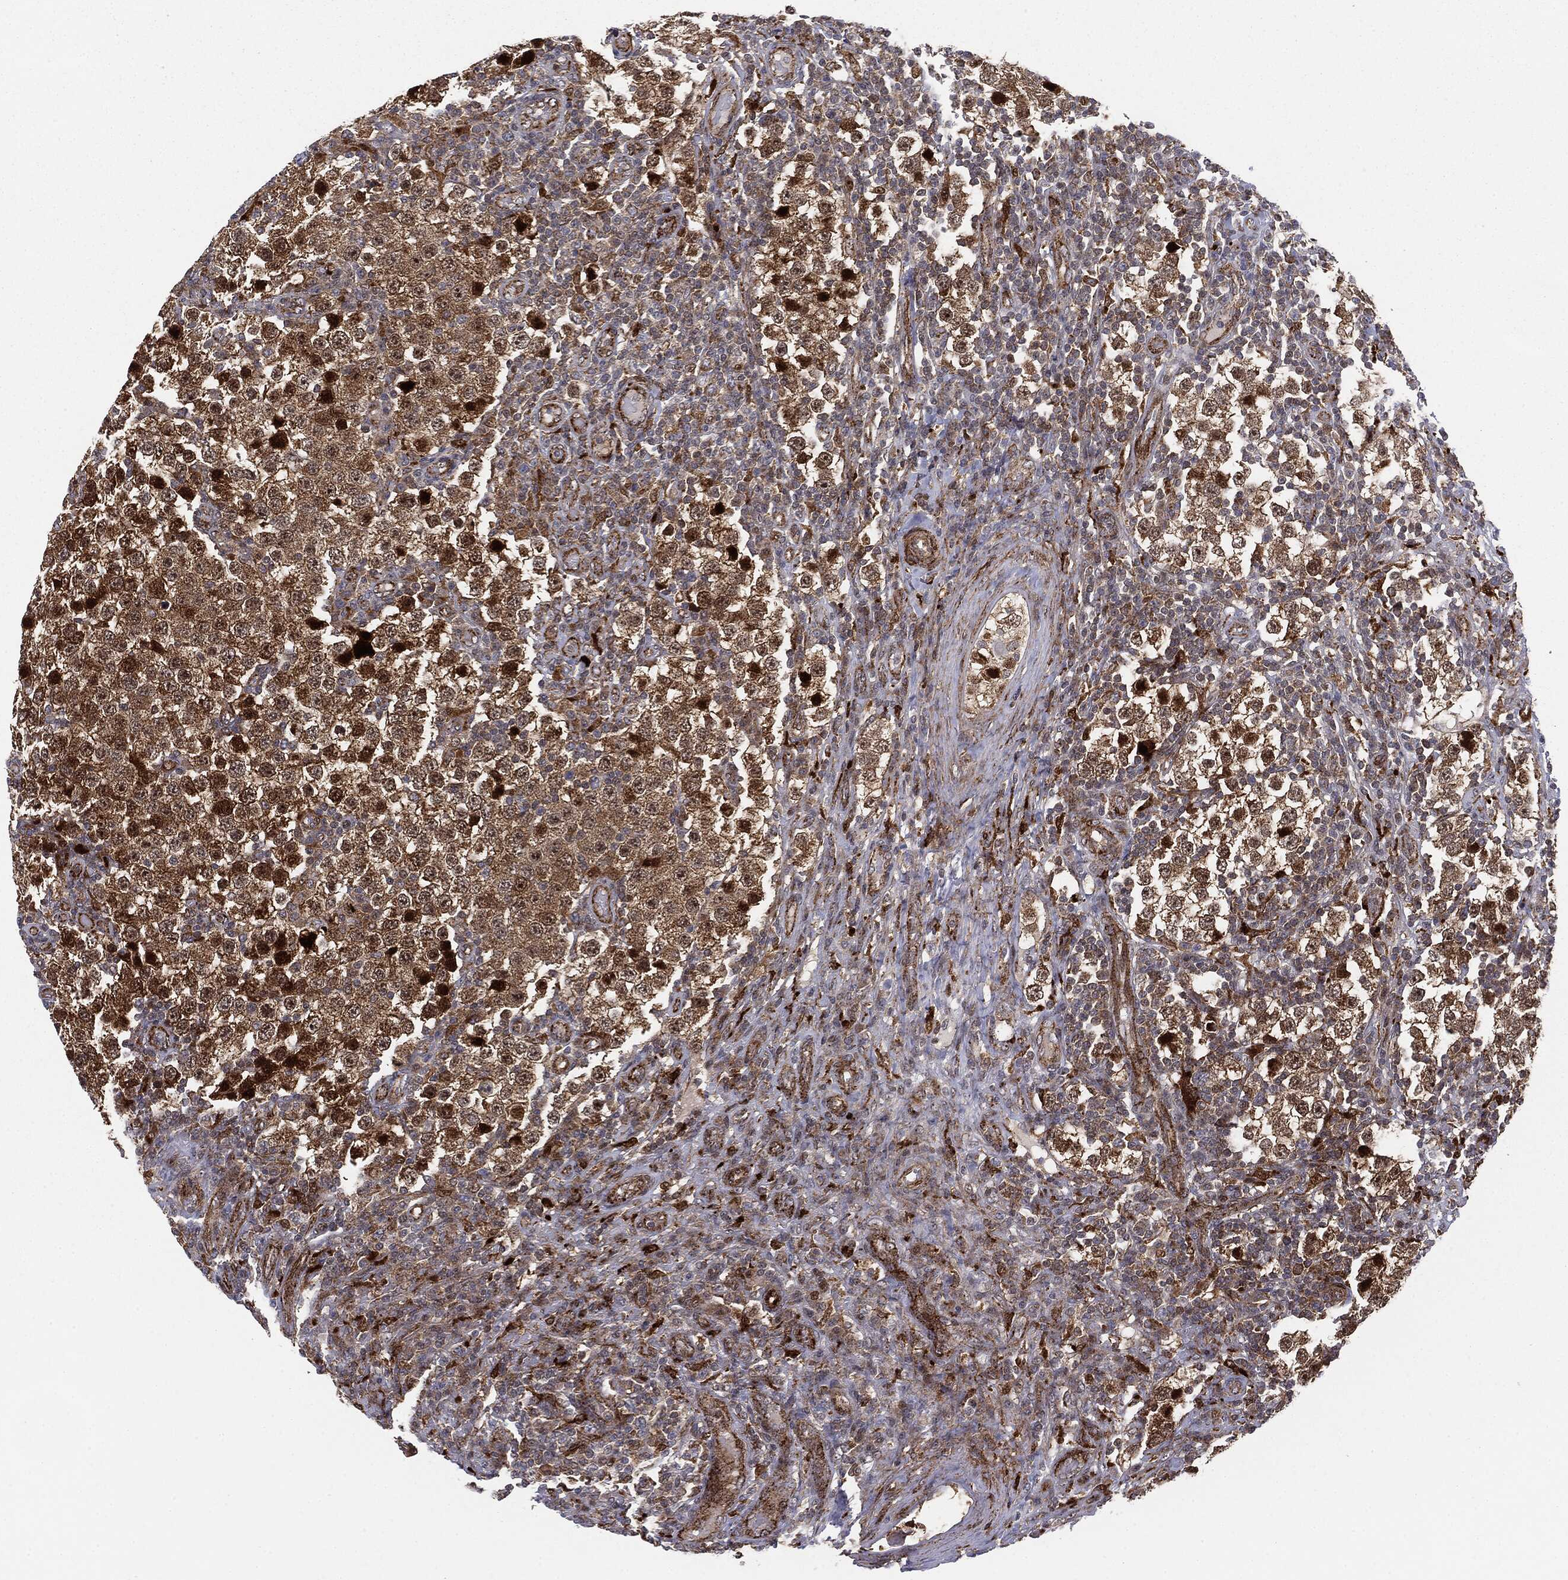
{"staining": {"intensity": "moderate", "quantity": ">75%", "location": "cytoplasmic/membranous"}, "tissue": "testis cancer", "cell_type": "Tumor cells", "image_type": "cancer", "snomed": [{"axis": "morphology", "description": "Seminoma, NOS"}, {"axis": "topography", "description": "Testis"}], "caption": "Approximately >75% of tumor cells in seminoma (testis) display moderate cytoplasmic/membranous protein positivity as visualized by brown immunohistochemical staining.", "gene": "PTEN", "patient": {"sex": "male", "age": 34}}